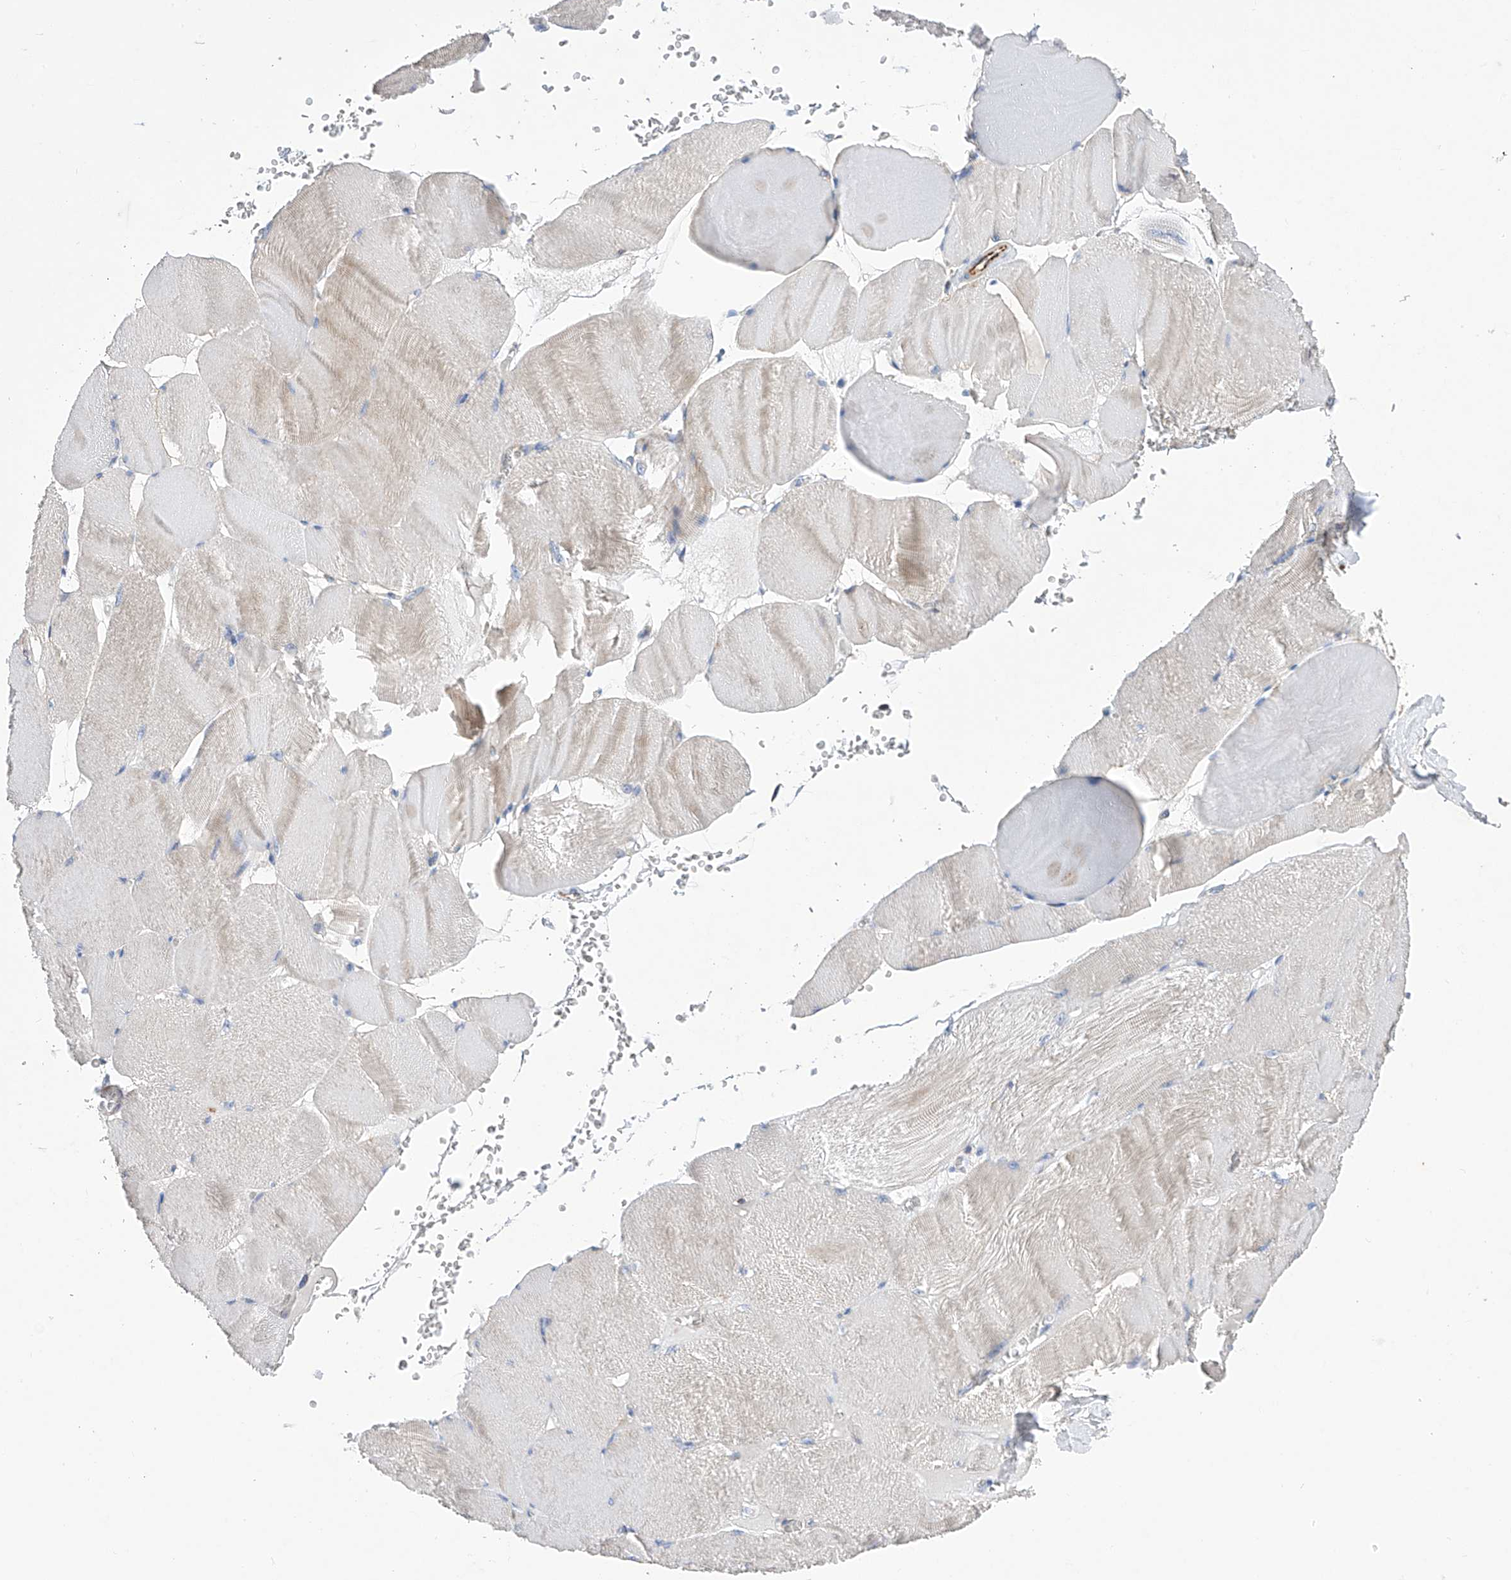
{"staining": {"intensity": "moderate", "quantity": "<25%", "location": "cytoplasmic/membranous"}, "tissue": "skeletal muscle", "cell_type": "Myocytes", "image_type": "normal", "snomed": [{"axis": "morphology", "description": "Normal tissue, NOS"}, {"axis": "morphology", "description": "Basal cell carcinoma"}, {"axis": "topography", "description": "Skeletal muscle"}], "caption": "High-power microscopy captured an immunohistochemistry (IHC) photomicrograph of benign skeletal muscle, revealing moderate cytoplasmic/membranous expression in approximately <25% of myocytes.", "gene": "NFATC4", "patient": {"sex": "female", "age": 64}}